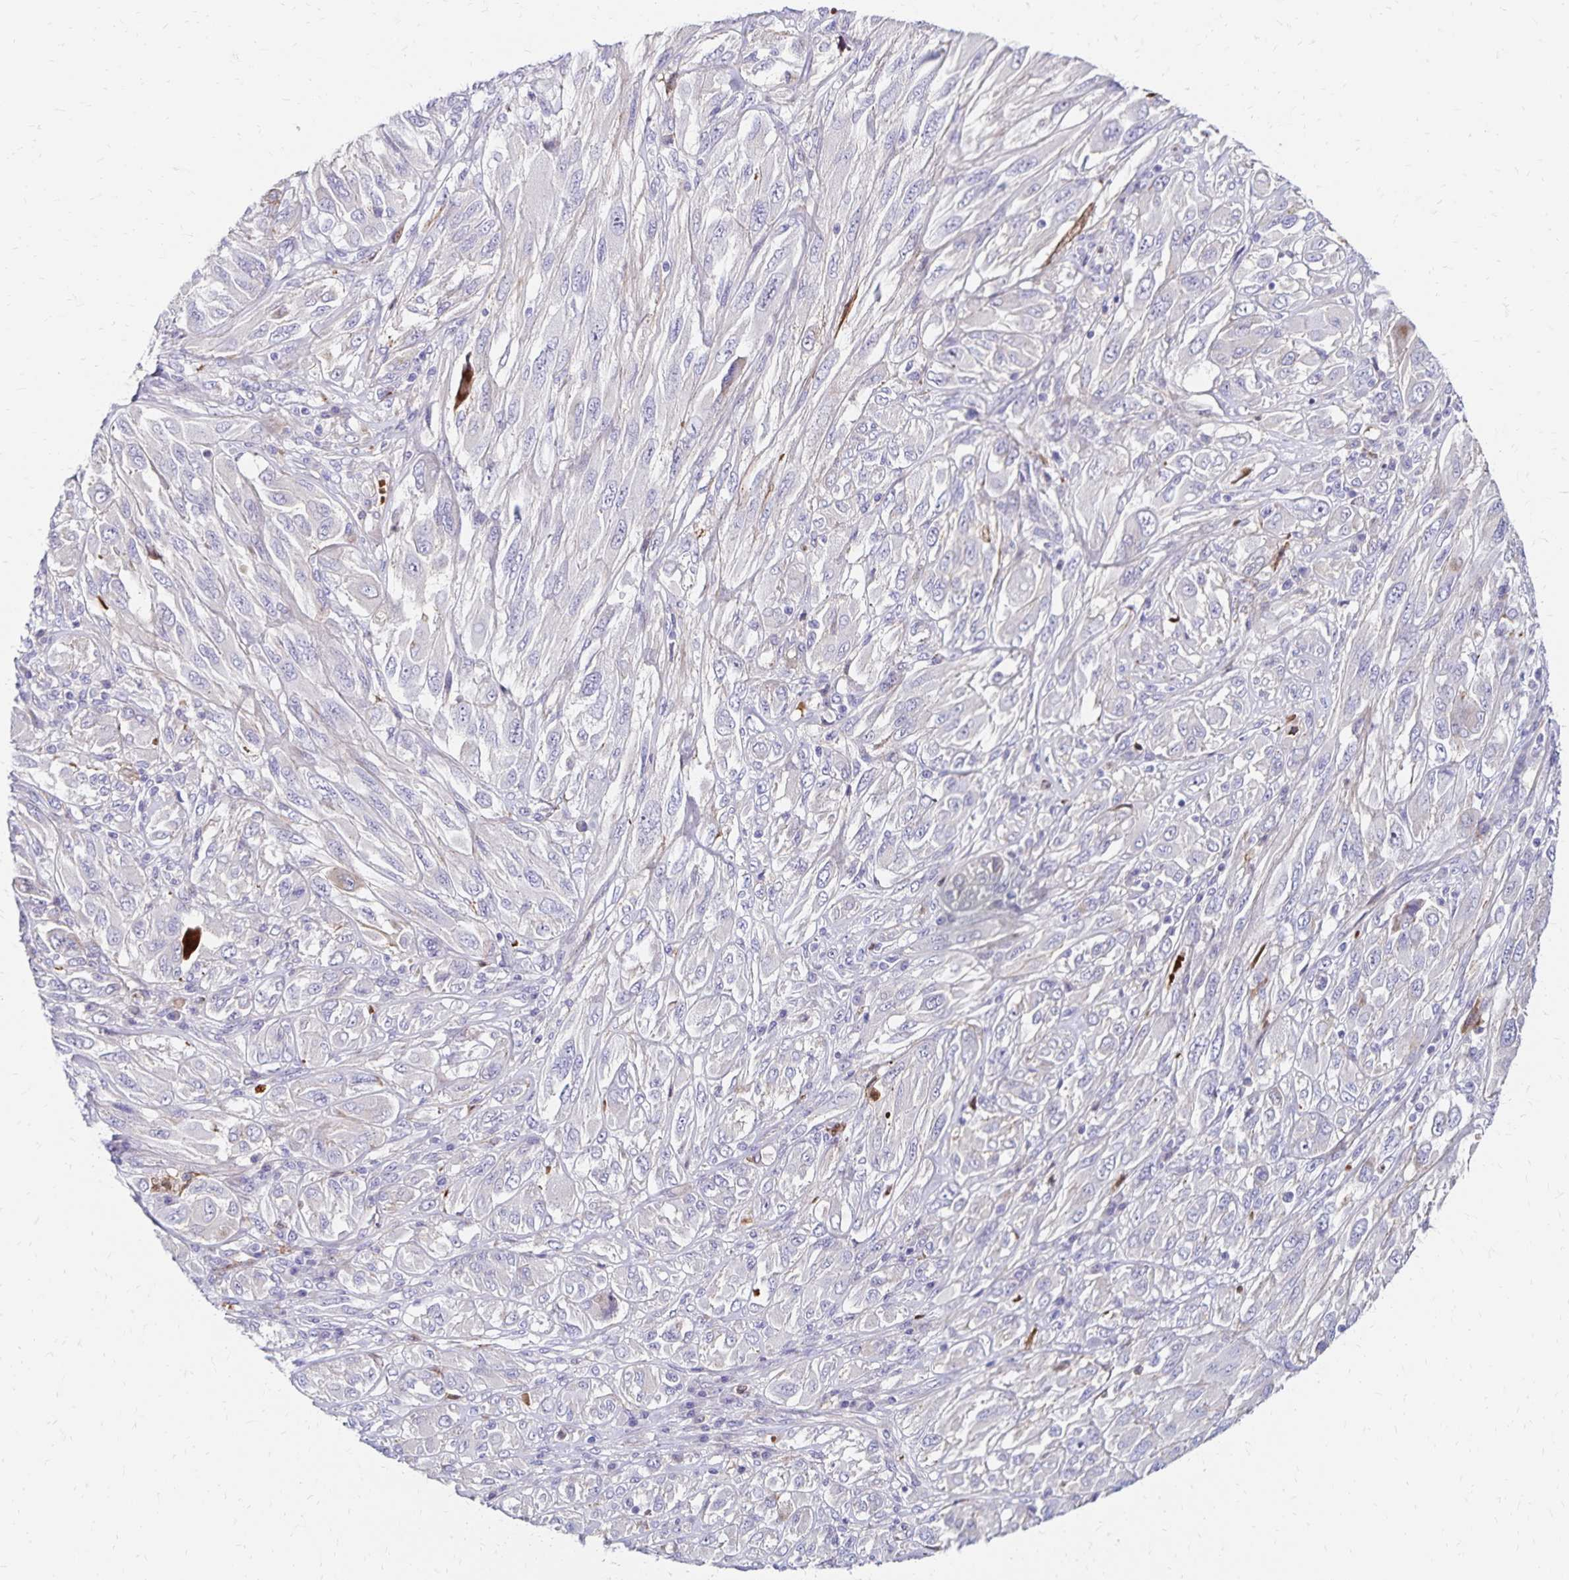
{"staining": {"intensity": "negative", "quantity": "none", "location": "none"}, "tissue": "melanoma", "cell_type": "Tumor cells", "image_type": "cancer", "snomed": [{"axis": "morphology", "description": "Malignant melanoma, NOS"}, {"axis": "topography", "description": "Skin"}], "caption": "Micrograph shows no protein staining in tumor cells of melanoma tissue. (Brightfield microscopy of DAB (3,3'-diaminobenzidine) IHC at high magnification).", "gene": "NECAP1", "patient": {"sex": "female", "age": 91}}